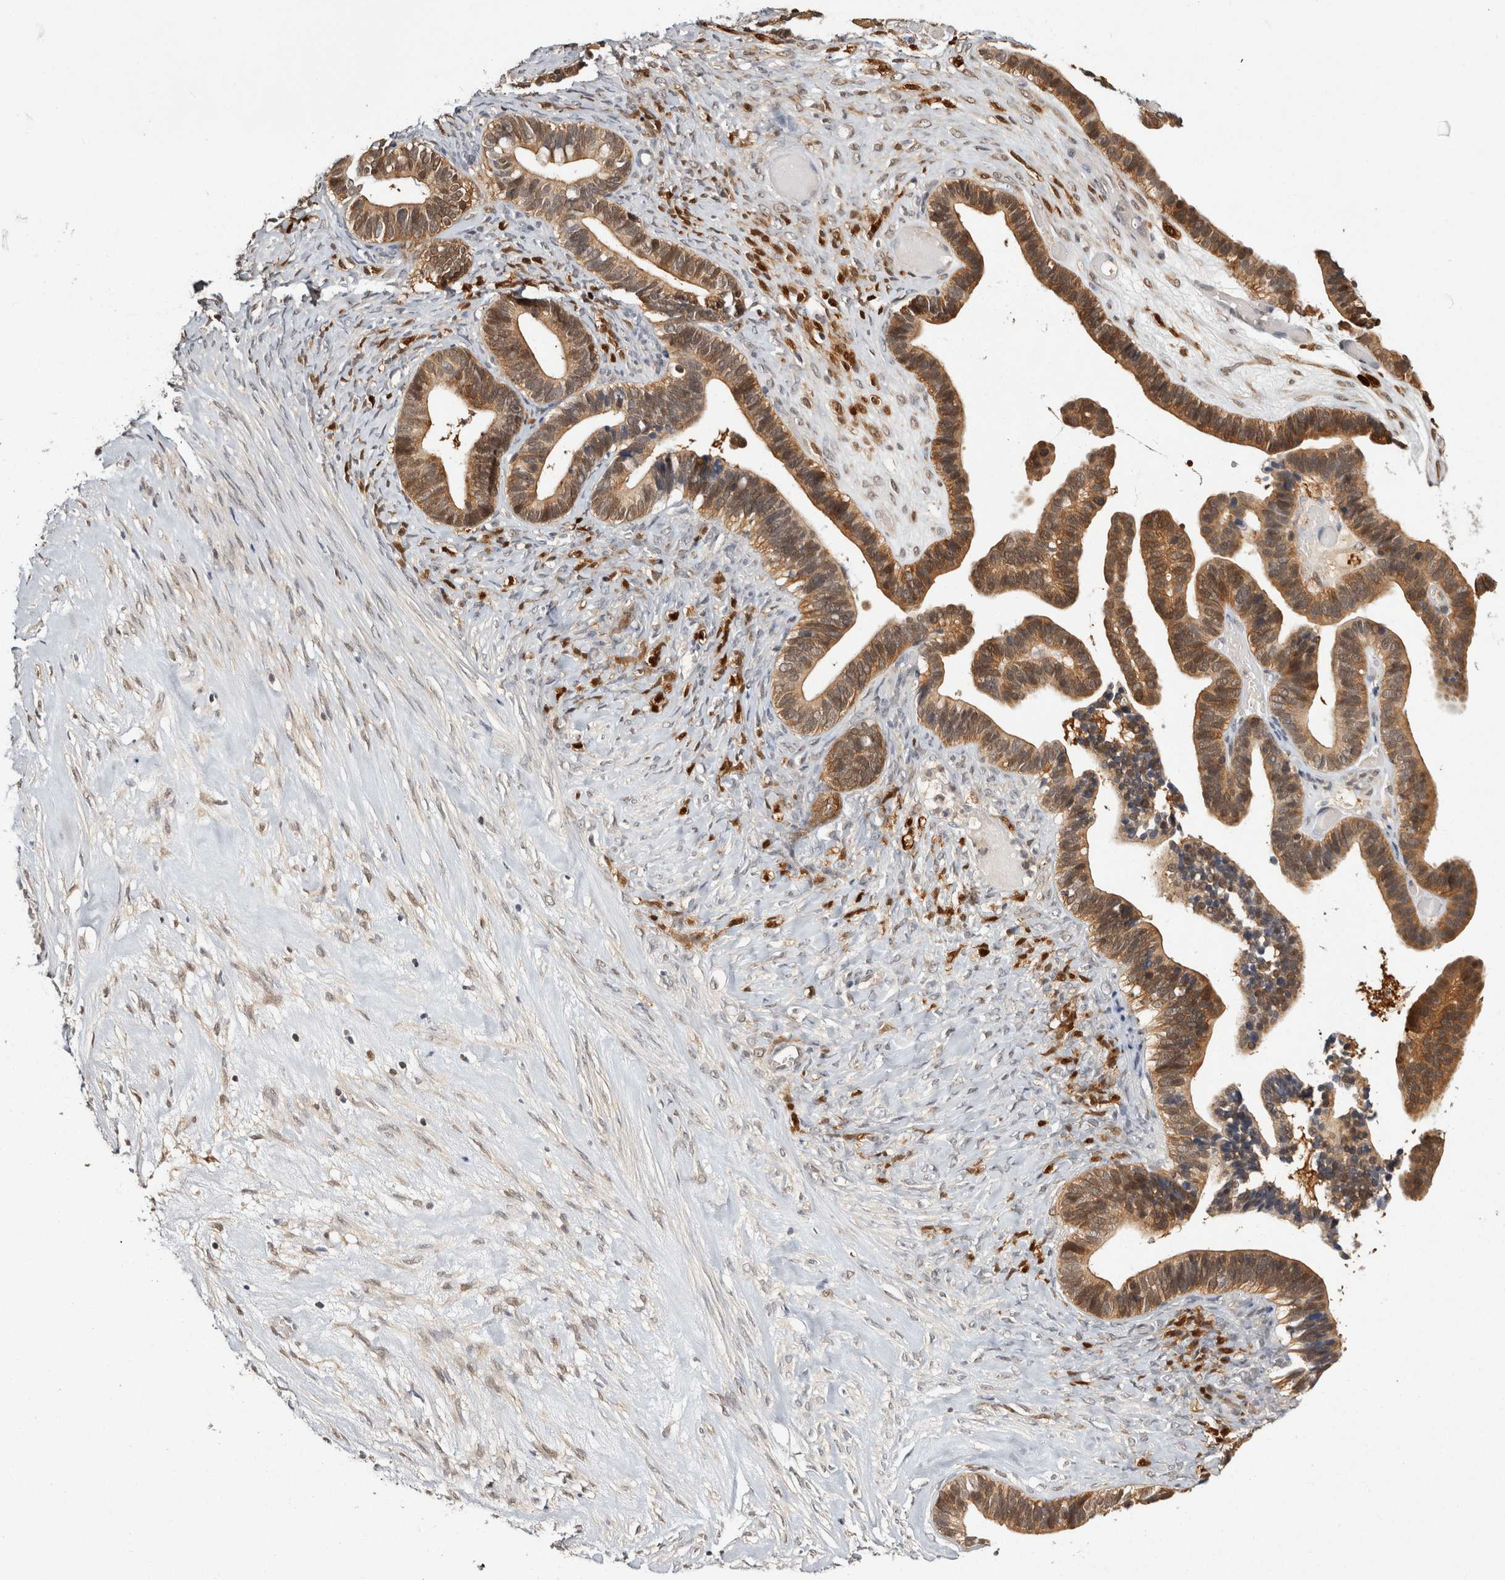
{"staining": {"intensity": "moderate", "quantity": ">75%", "location": "cytoplasmic/membranous,nuclear"}, "tissue": "ovarian cancer", "cell_type": "Tumor cells", "image_type": "cancer", "snomed": [{"axis": "morphology", "description": "Cystadenocarcinoma, serous, NOS"}, {"axis": "topography", "description": "Ovary"}], "caption": "A photomicrograph of ovarian cancer (serous cystadenocarcinoma) stained for a protein exhibits moderate cytoplasmic/membranous and nuclear brown staining in tumor cells.", "gene": "ACAT2", "patient": {"sex": "female", "age": 56}}